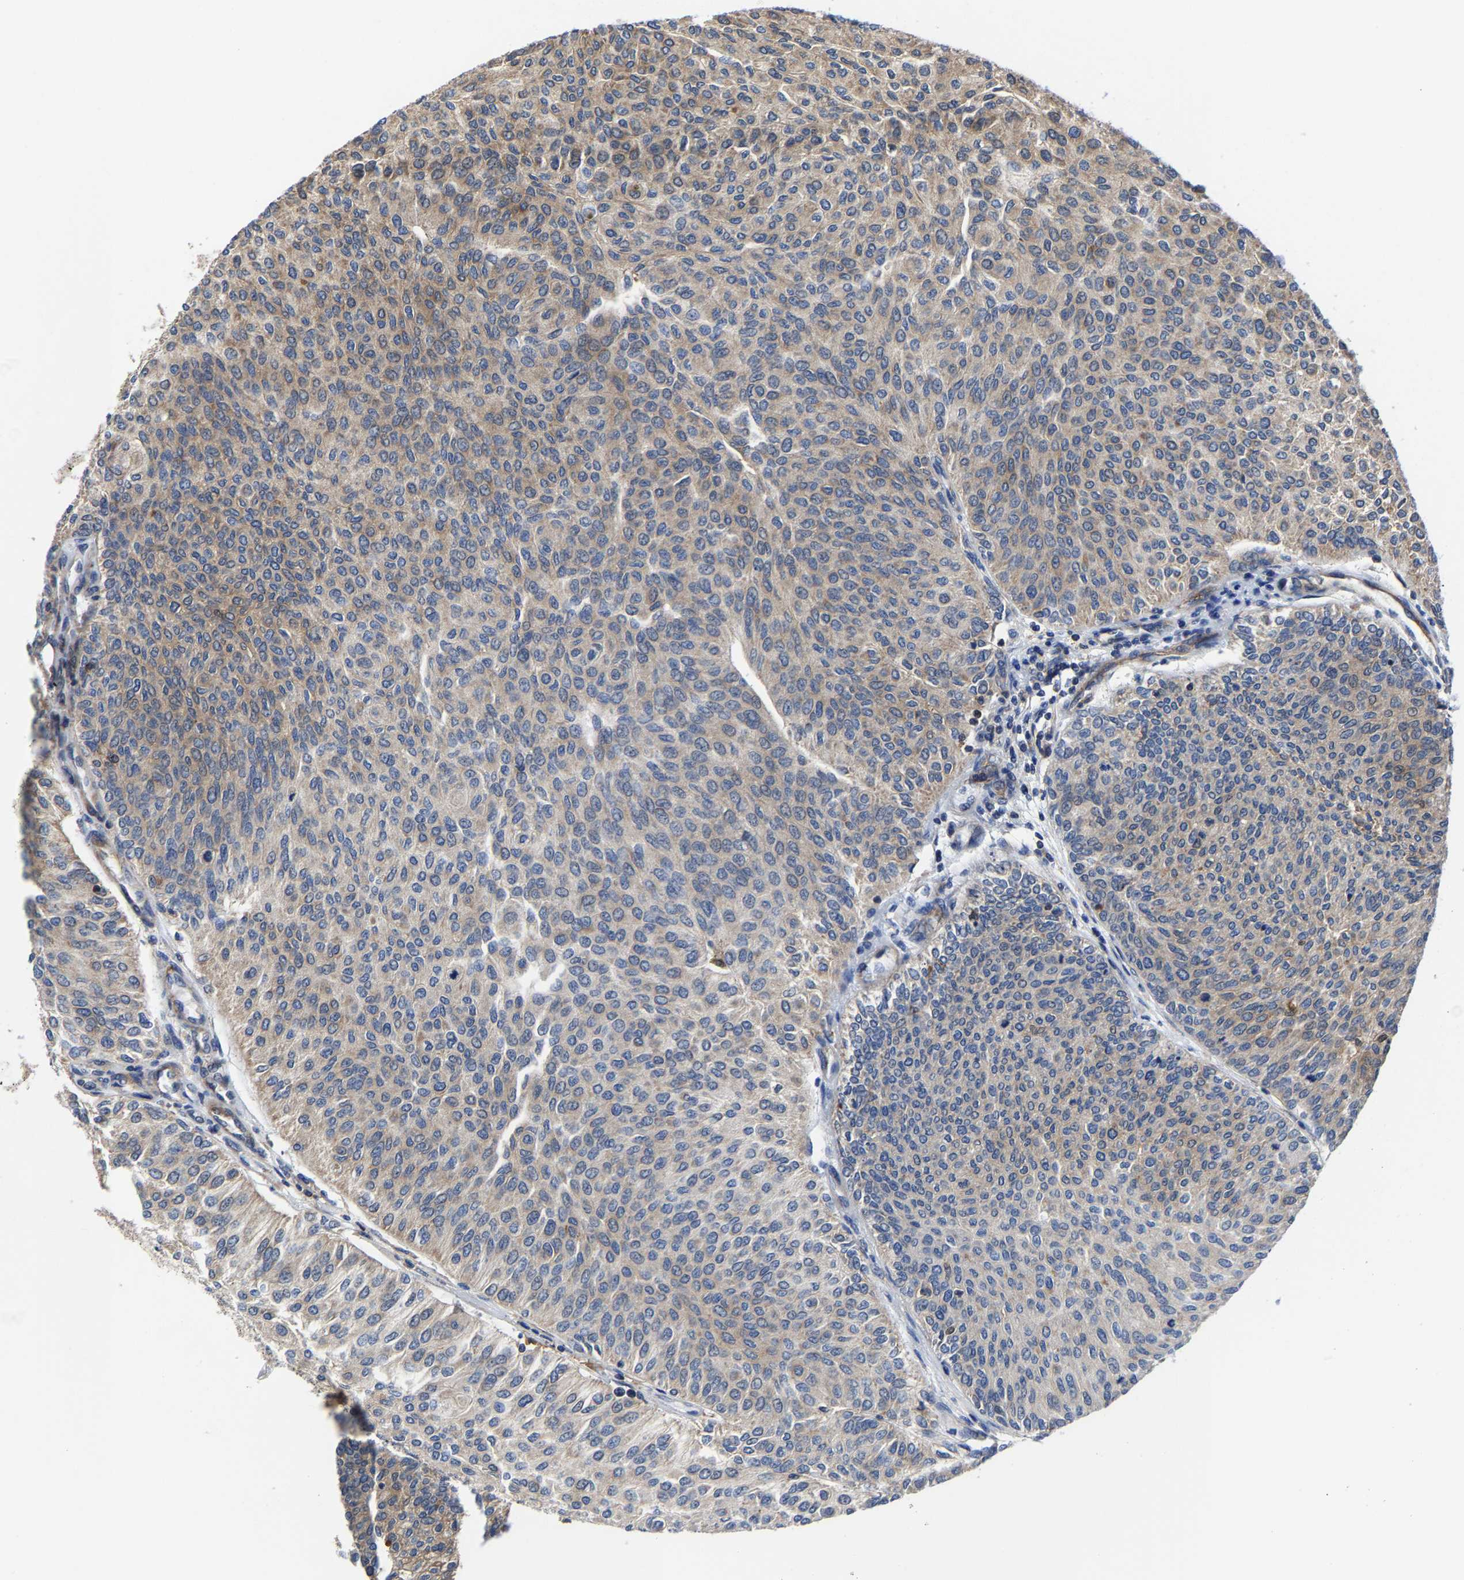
{"staining": {"intensity": "moderate", "quantity": "25%-75%", "location": "cytoplasmic/membranous"}, "tissue": "urothelial cancer", "cell_type": "Tumor cells", "image_type": "cancer", "snomed": [{"axis": "morphology", "description": "Urothelial carcinoma, Low grade"}, {"axis": "topography", "description": "Urinary bladder"}], "caption": "Low-grade urothelial carcinoma stained with a protein marker reveals moderate staining in tumor cells.", "gene": "PFKFB3", "patient": {"sex": "female", "age": 79}}